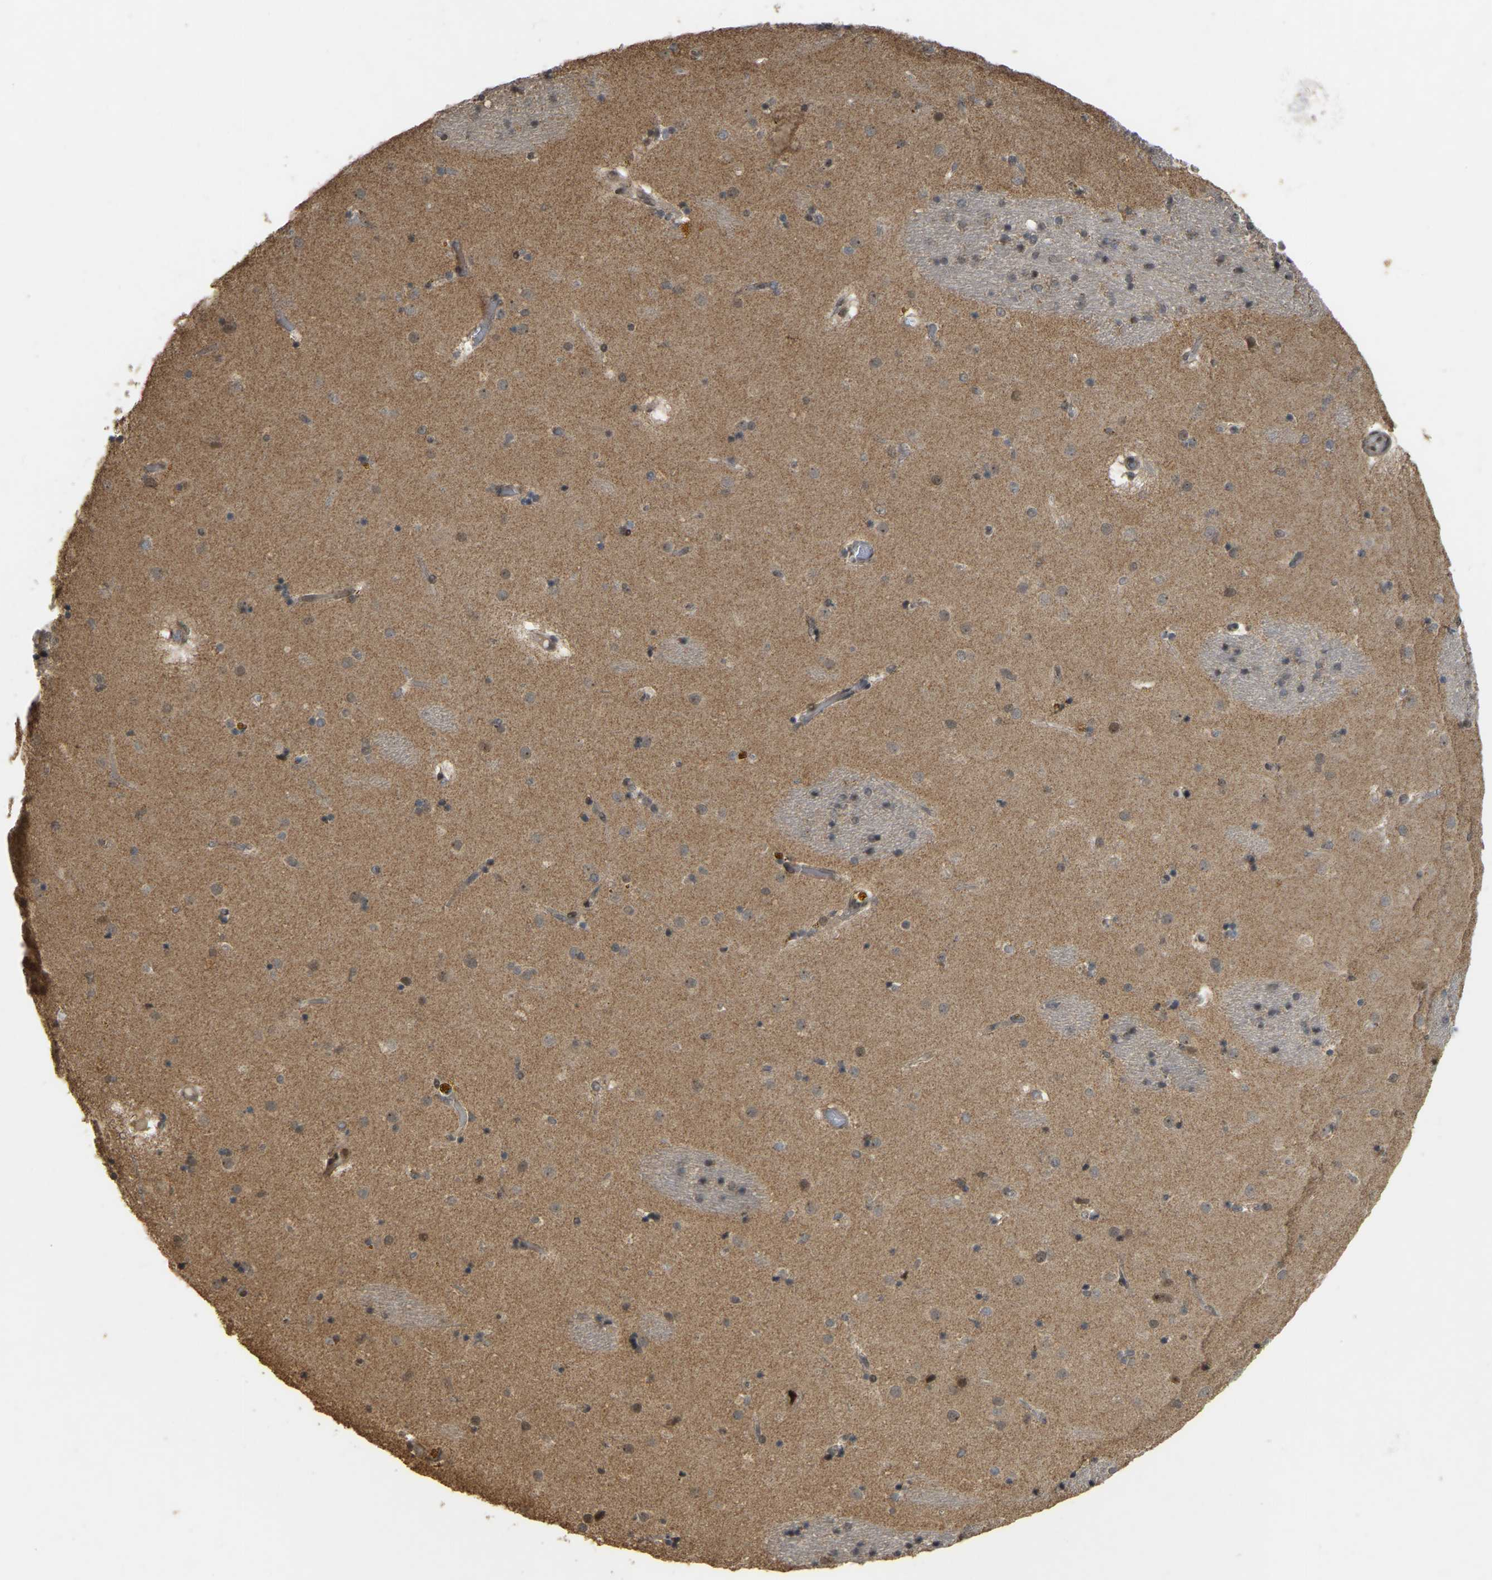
{"staining": {"intensity": "moderate", "quantity": "<25%", "location": "nuclear"}, "tissue": "caudate", "cell_type": "Glial cells", "image_type": "normal", "snomed": [{"axis": "morphology", "description": "Normal tissue, NOS"}, {"axis": "topography", "description": "Lateral ventricle wall"}], "caption": "A brown stain labels moderate nuclear expression of a protein in glial cells of unremarkable human caudate.", "gene": "BRF2", "patient": {"sex": "male", "age": 70}}